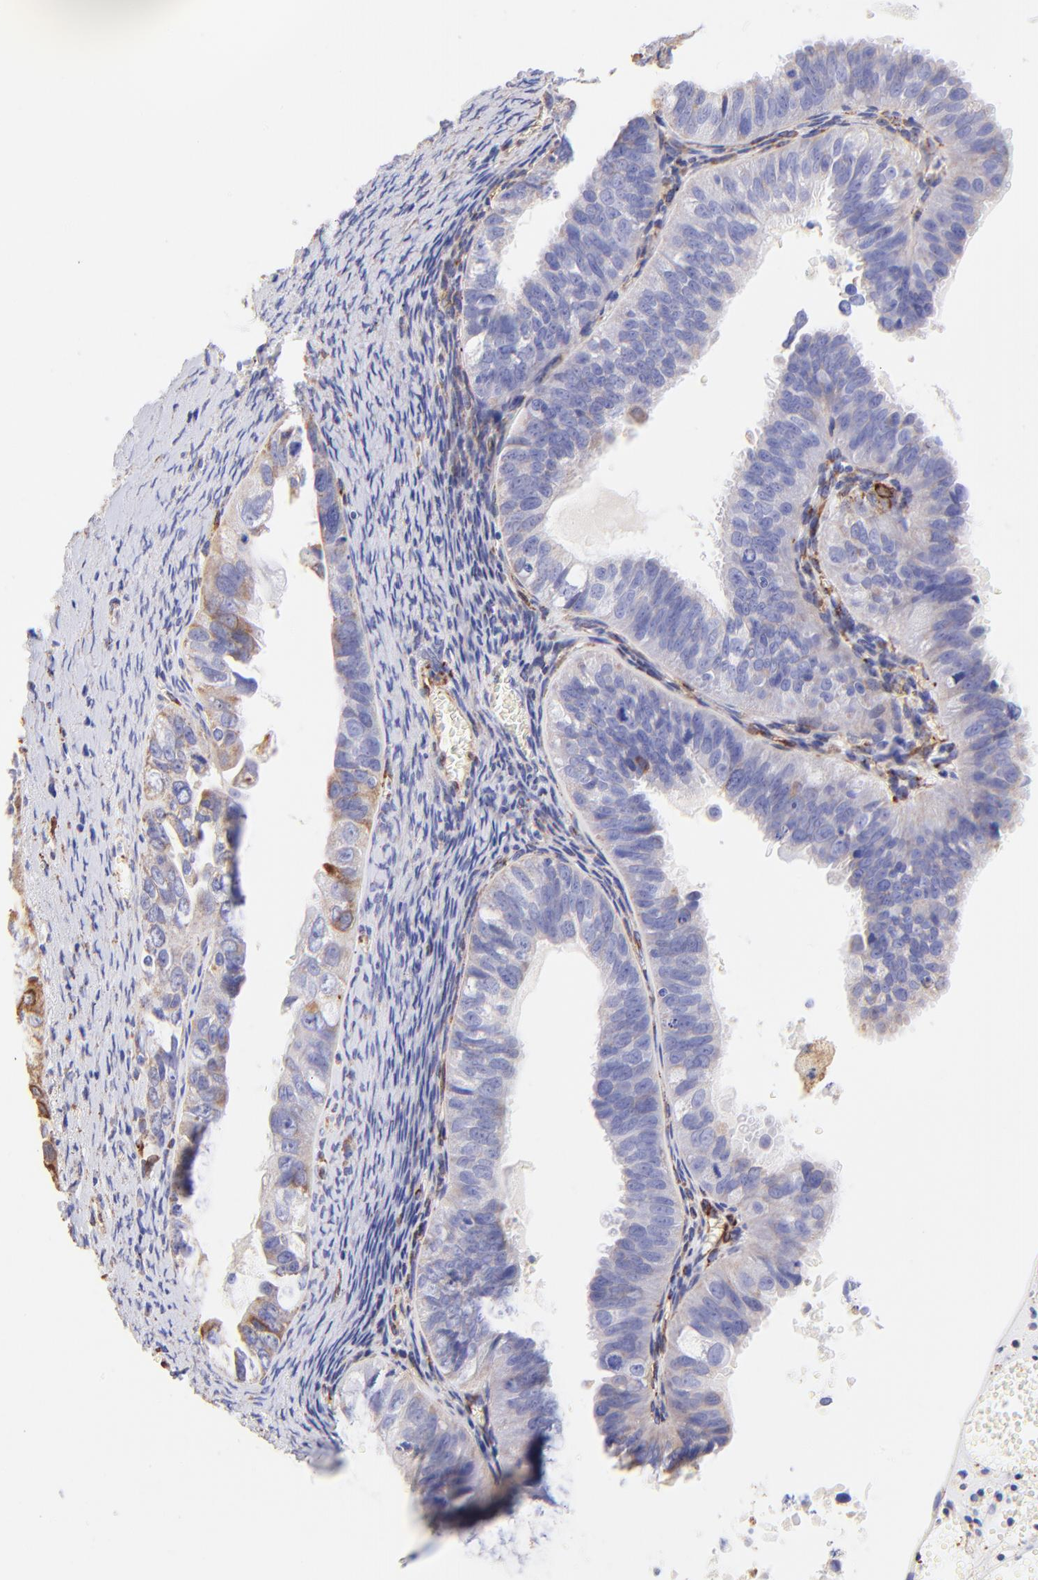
{"staining": {"intensity": "moderate", "quantity": "<25%", "location": "cytoplasmic/membranous"}, "tissue": "ovarian cancer", "cell_type": "Tumor cells", "image_type": "cancer", "snomed": [{"axis": "morphology", "description": "Carcinoma, endometroid"}, {"axis": "topography", "description": "Ovary"}], "caption": "Moderate cytoplasmic/membranous staining for a protein is appreciated in about <25% of tumor cells of ovarian cancer (endometroid carcinoma) using immunohistochemistry.", "gene": "SPARC", "patient": {"sex": "female", "age": 85}}